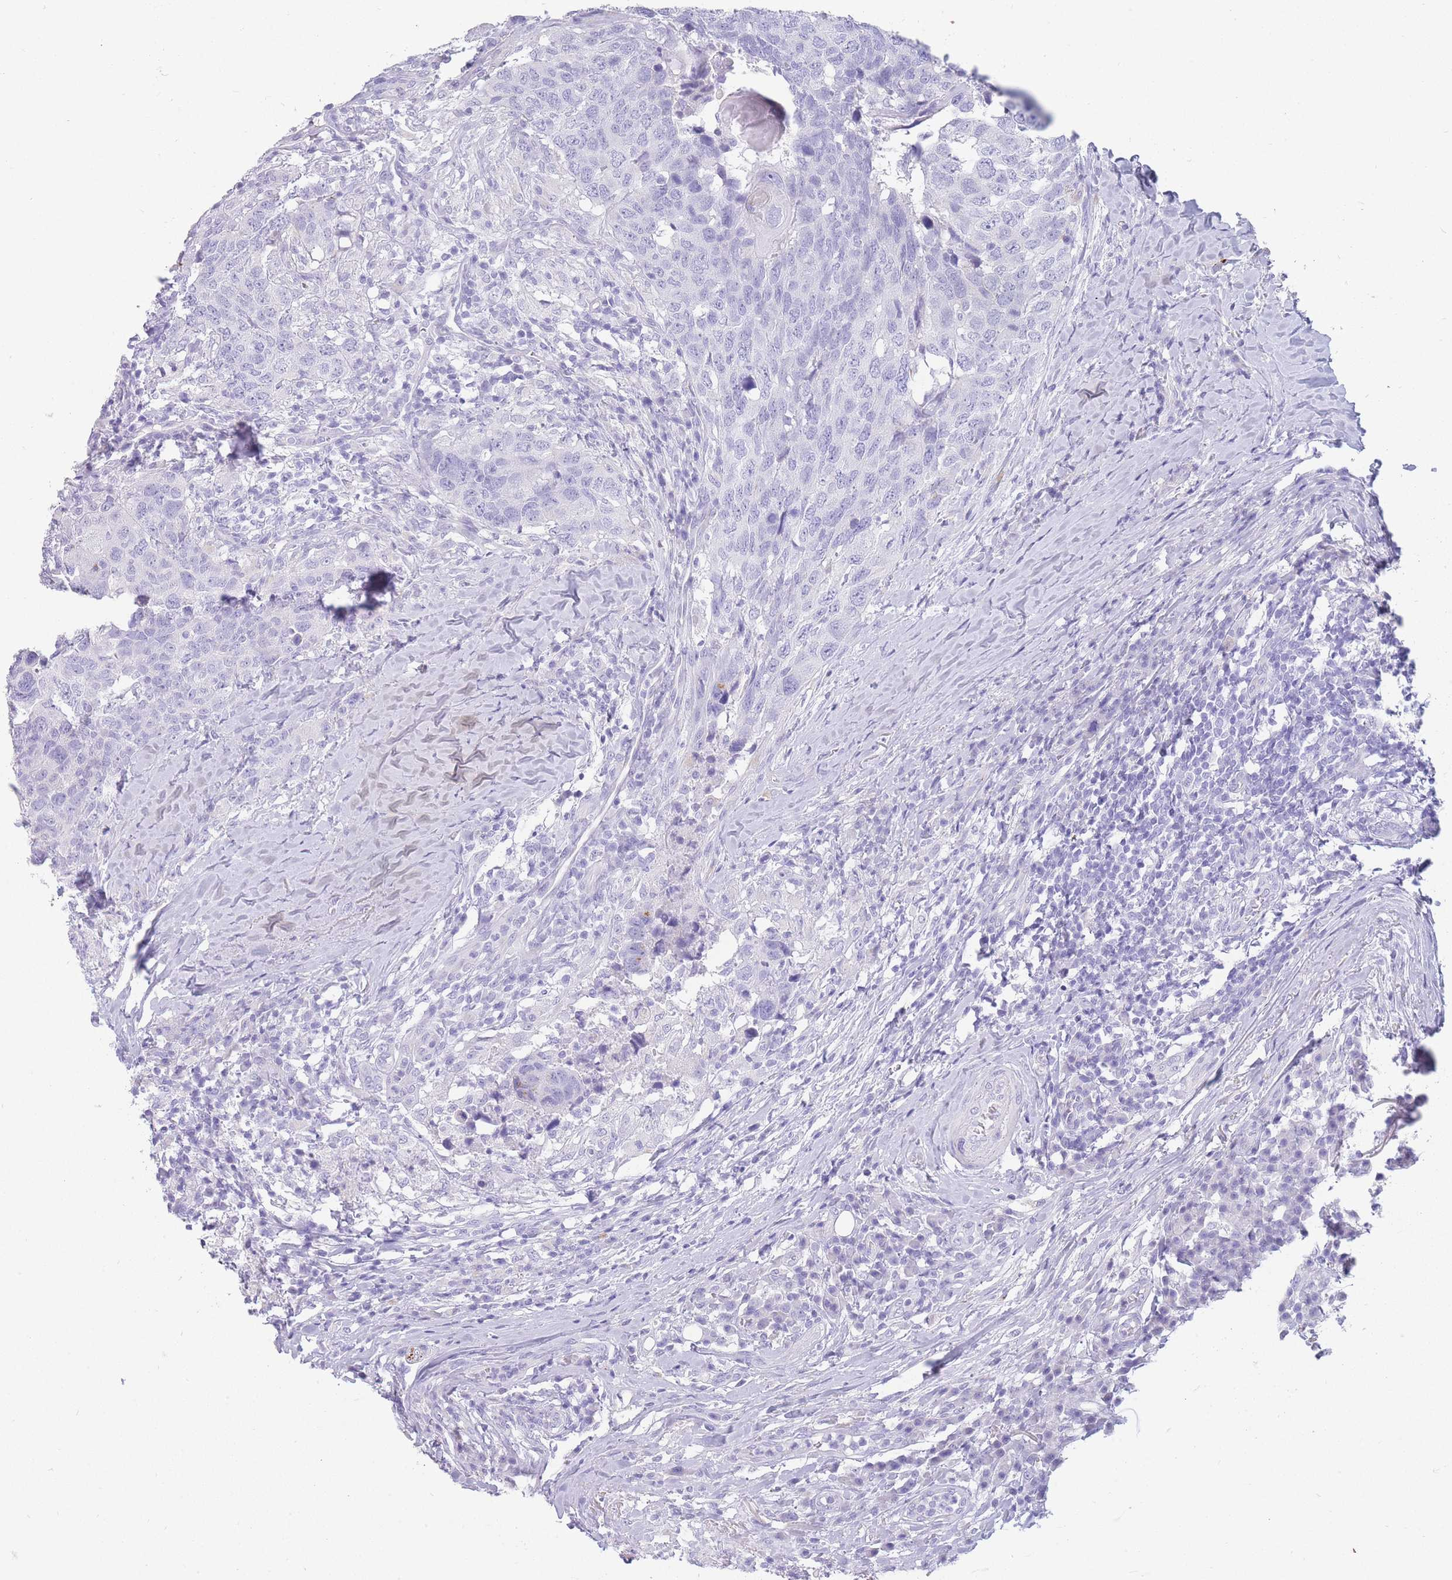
{"staining": {"intensity": "negative", "quantity": "none", "location": "none"}, "tissue": "head and neck cancer", "cell_type": "Tumor cells", "image_type": "cancer", "snomed": [{"axis": "morphology", "description": "Normal tissue, NOS"}, {"axis": "morphology", "description": "Squamous cell carcinoma, NOS"}, {"axis": "topography", "description": "Skeletal muscle"}, {"axis": "topography", "description": "Vascular tissue"}, {"axis": "topography", "description": "Peripheral nerve tissue"}, {"axis": "topography", "description": "Head-Neck"}], "caption": "This is an IHC image of human head and neck squamous cell carcinoma. There is no positivity in tumor cells.", "gene": "UPK1A", "patient": {"sex": "male", "age": 66}}